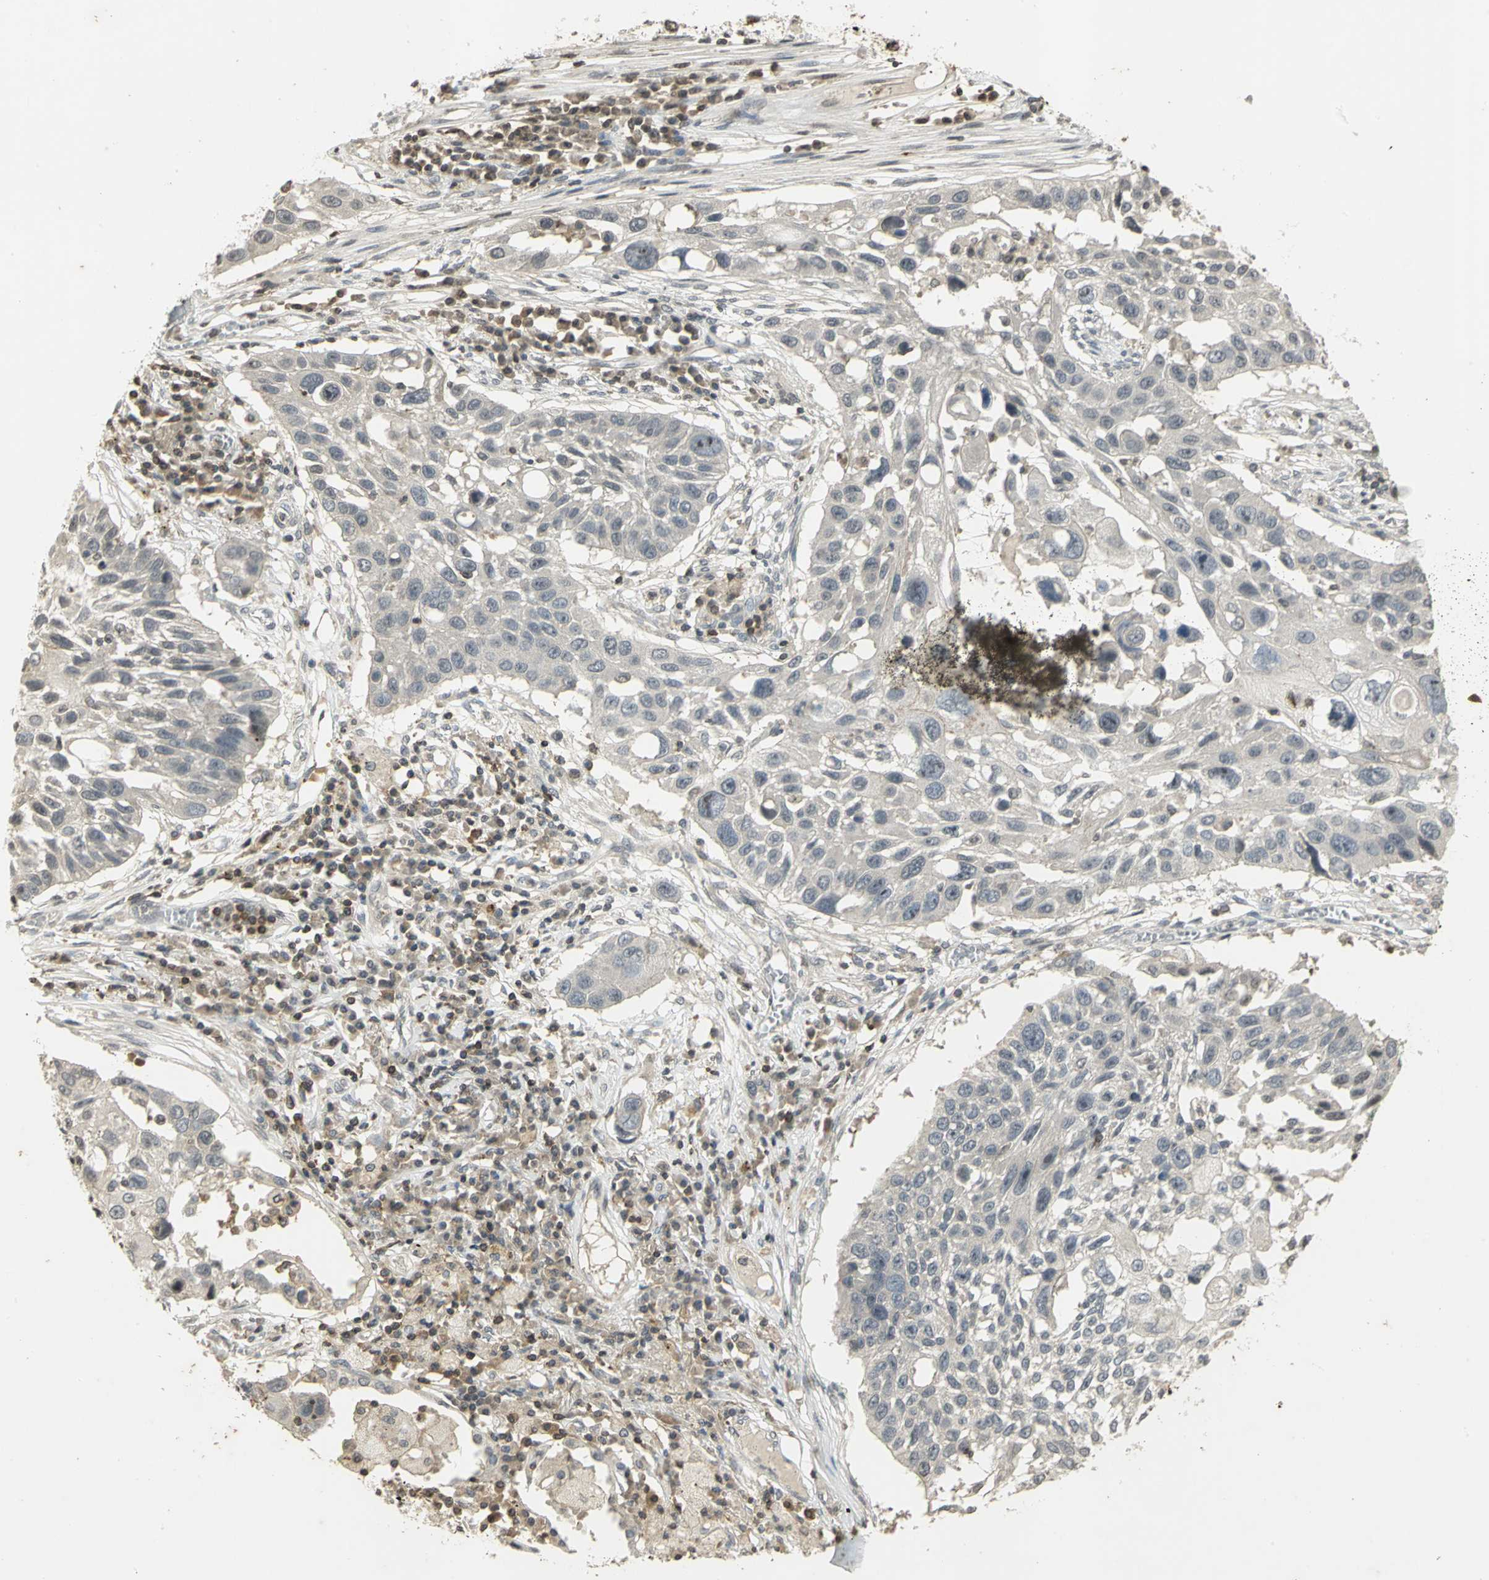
{"staining": {"intensity": "negative", "quantity": "none", "location": "none"}, "tissue": "lung cancer", "cell_type": "Tumor cells", "image_type": "cancer", "snomed": [{"axis": "morphology", "description": "Squamous cell carcinoma, NOS"}, {"axis": "topography", "description": "Lung"}], "caption": "This is an IHC histopathology image of lung squamous cell carcinoma. There is no staining in tumor cells.", "gene": "IL16", "patient": {"sex": "male", "age": 71}}